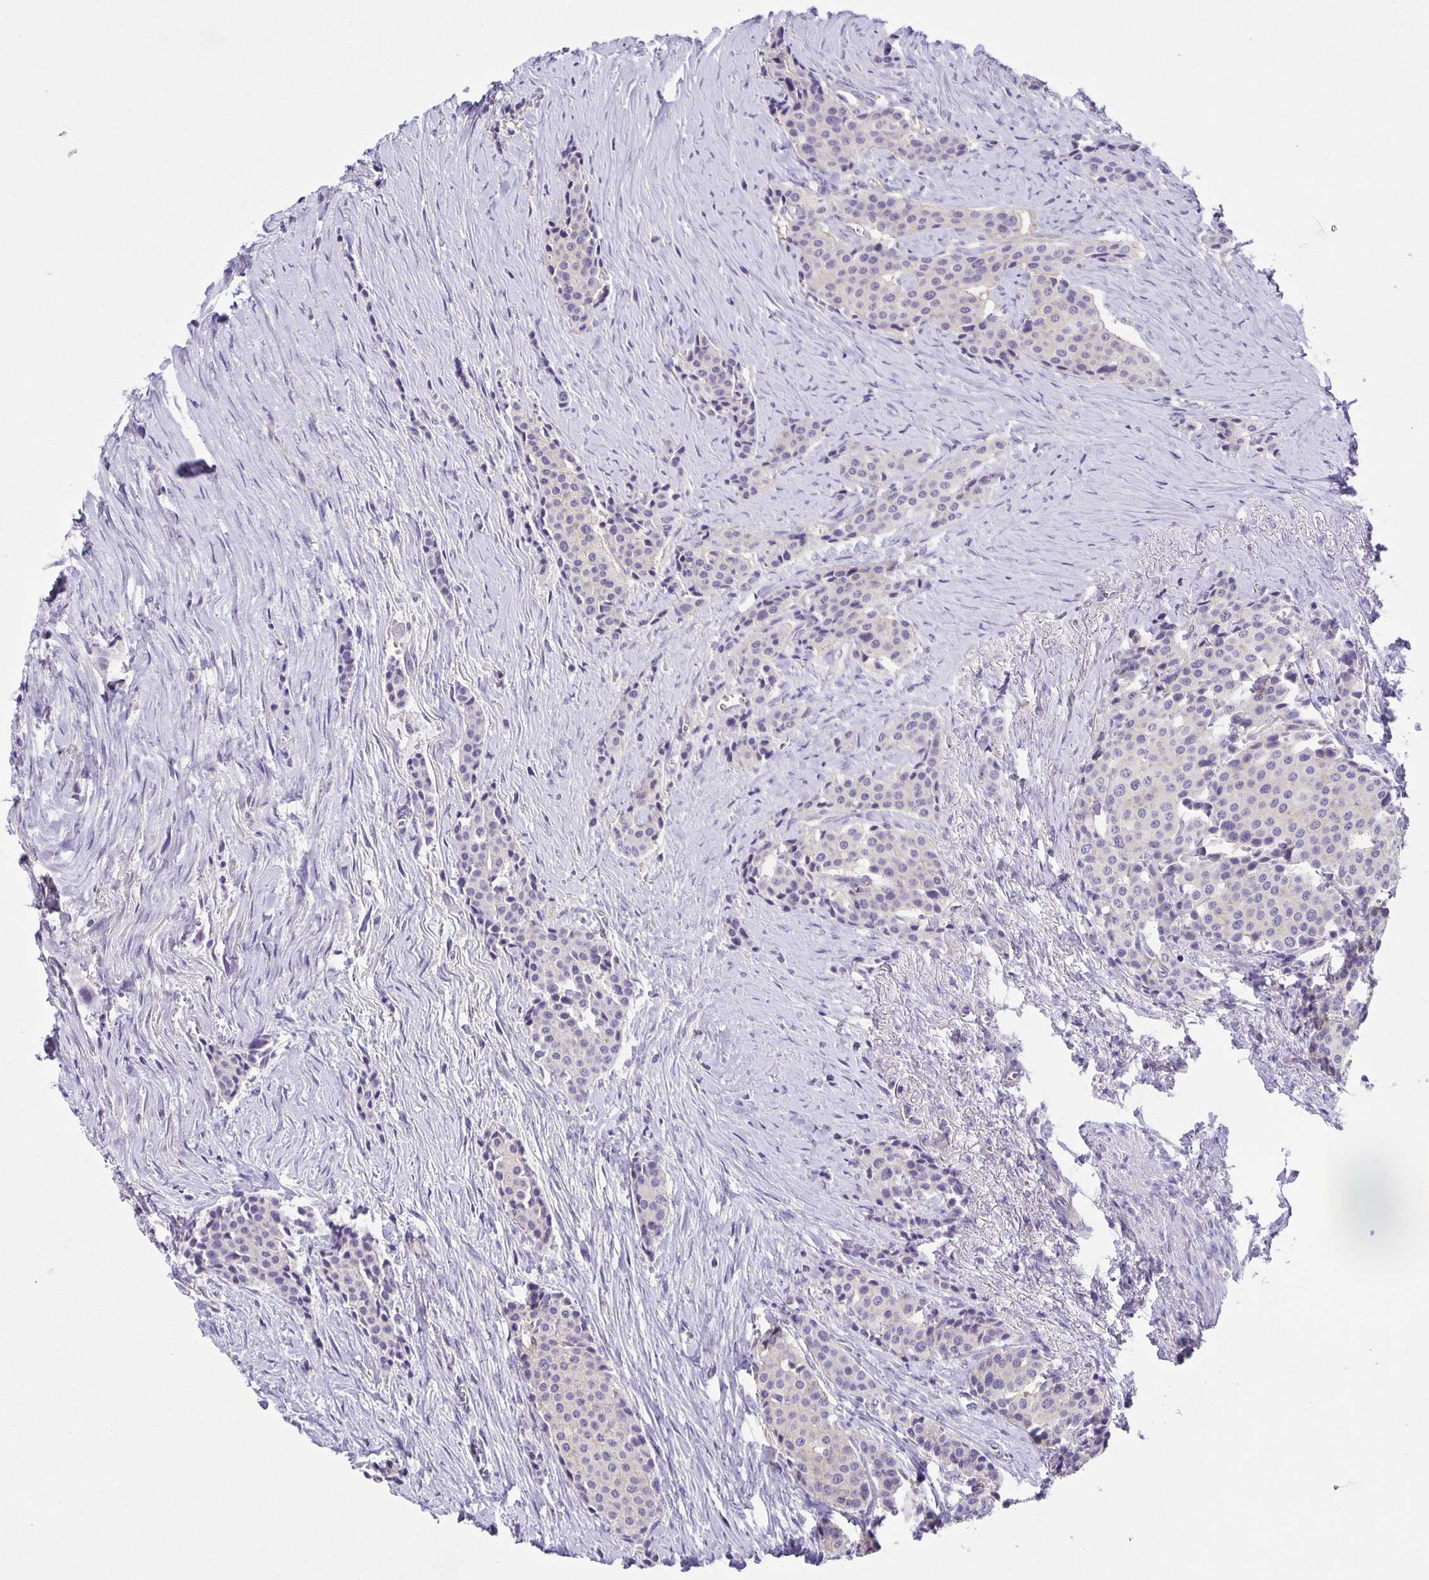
{"staining": {"intensity": "negative", "quantity": "none", "location": "none"}, "tissue": "carcinoid", "cell_type": "Tumor cells", "image_type": "cancer", "snomed": [{"axis": "morphology", "description": "Carcinoid, malignant, NOS"}, {"axis": "topography", "description": "Small intestine"}], "caption": "Immunohistochemistry (IHC) micrograph of carcinoid stained for a protein (brown), which shows no staining in tumor cells.", "gene": "PTPN3", "patient": {"sex": "male", "age": 73}}